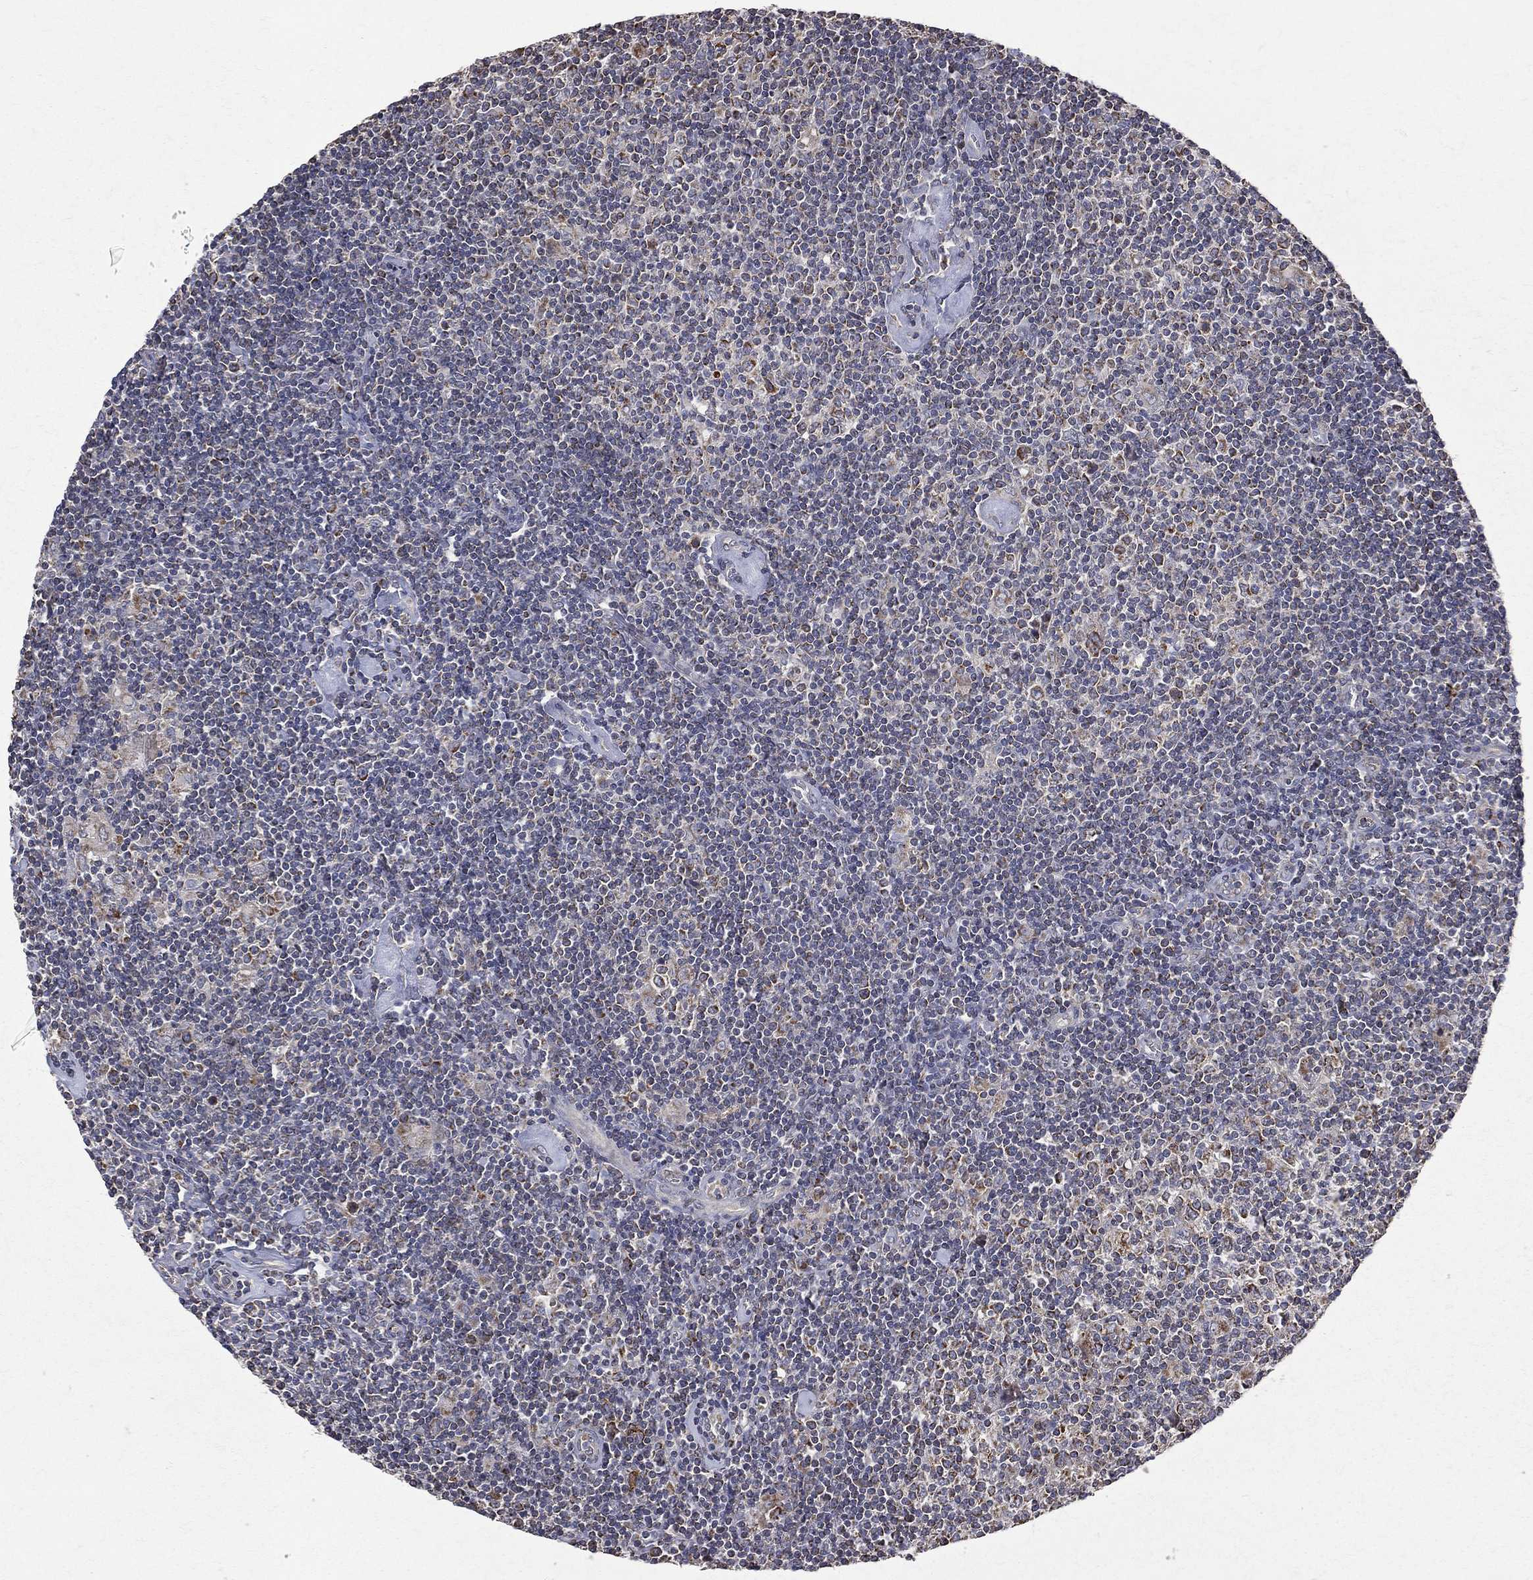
{"staining": {"intensity": "moderate", "quantity": "<25%", "location": "cytoplasmic/membranous"}, "tissue": "lymphoma", "cell_type": "Tumor cells", "image_type": "cancer", "snomed": [{"axis": "morphology", "description": "Hodgkin's disease, NOS"}, {"axis": "topography", "description": "Lymph node"}], "caption": "Approximately <25% of tumor cells in lymphoma demonstrate moderate cytoplasmic/membranous protein expression as visualized by brown immunohistochemical staining.", "gene": "RPGR", "patient": {"sex": "male", "age": 40}}